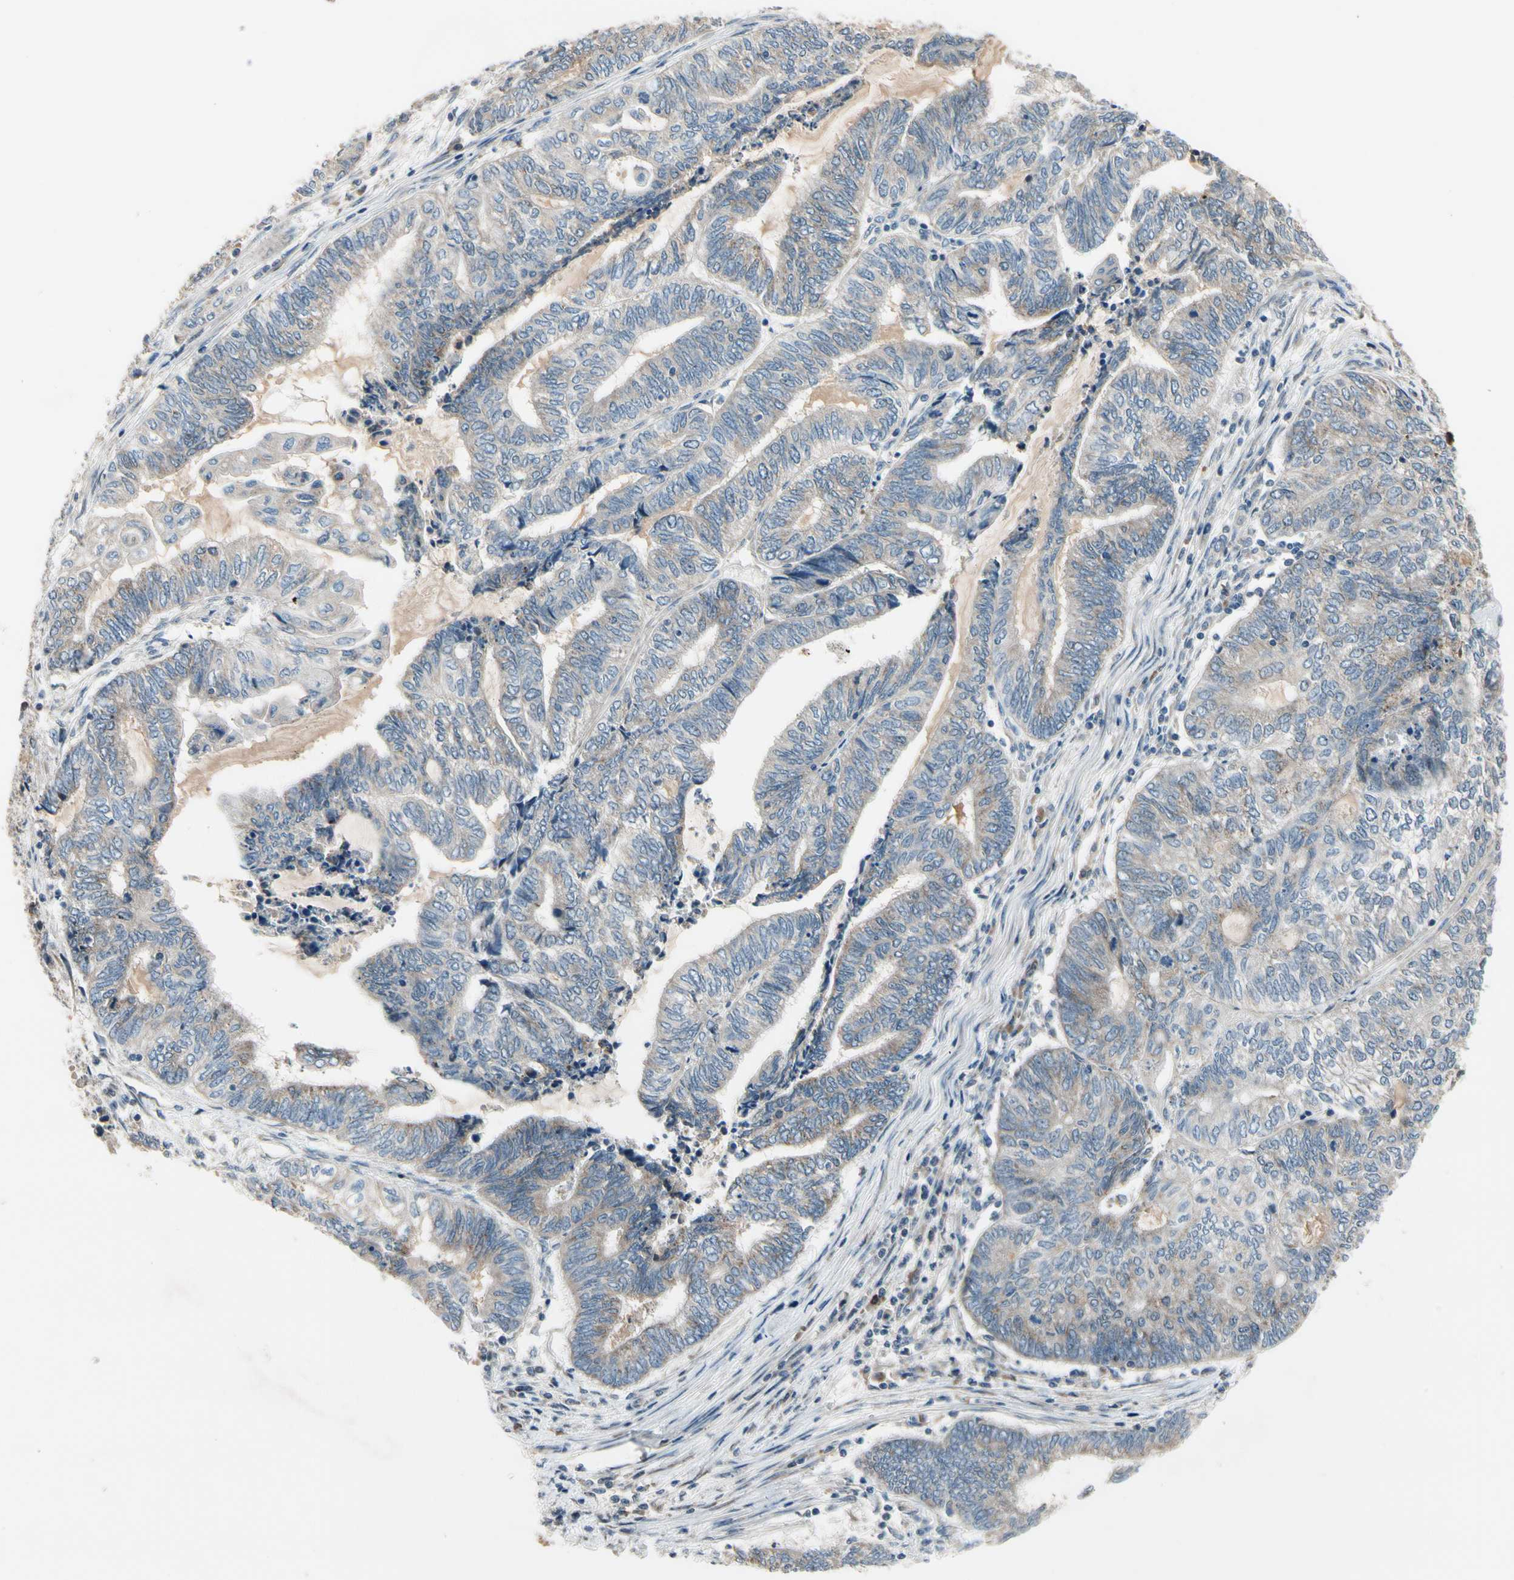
{"staining": {"intensity": "weak", "quantity": ">75%", "location": "cytoplasmic/membranous"}, "tissue": "endometrial cancer", "cell_type": "Tumor cells", "image_type": "cancer", "snomed": [{"axis": "morphology", "description": "Adenocarcinoma, NOS"}, {"axis": "topography", "description": "Uterus"}, {"axis": "topography", "description": "Endometrium"}], "caption": "Immunohistochemical staining of endometrial cancer displays low levels of weak cytoplasmic/membranous expression in about >75% of tumor cells.", "gene": "NPHP3", "patient": {"sex": "female", "age": 70}}